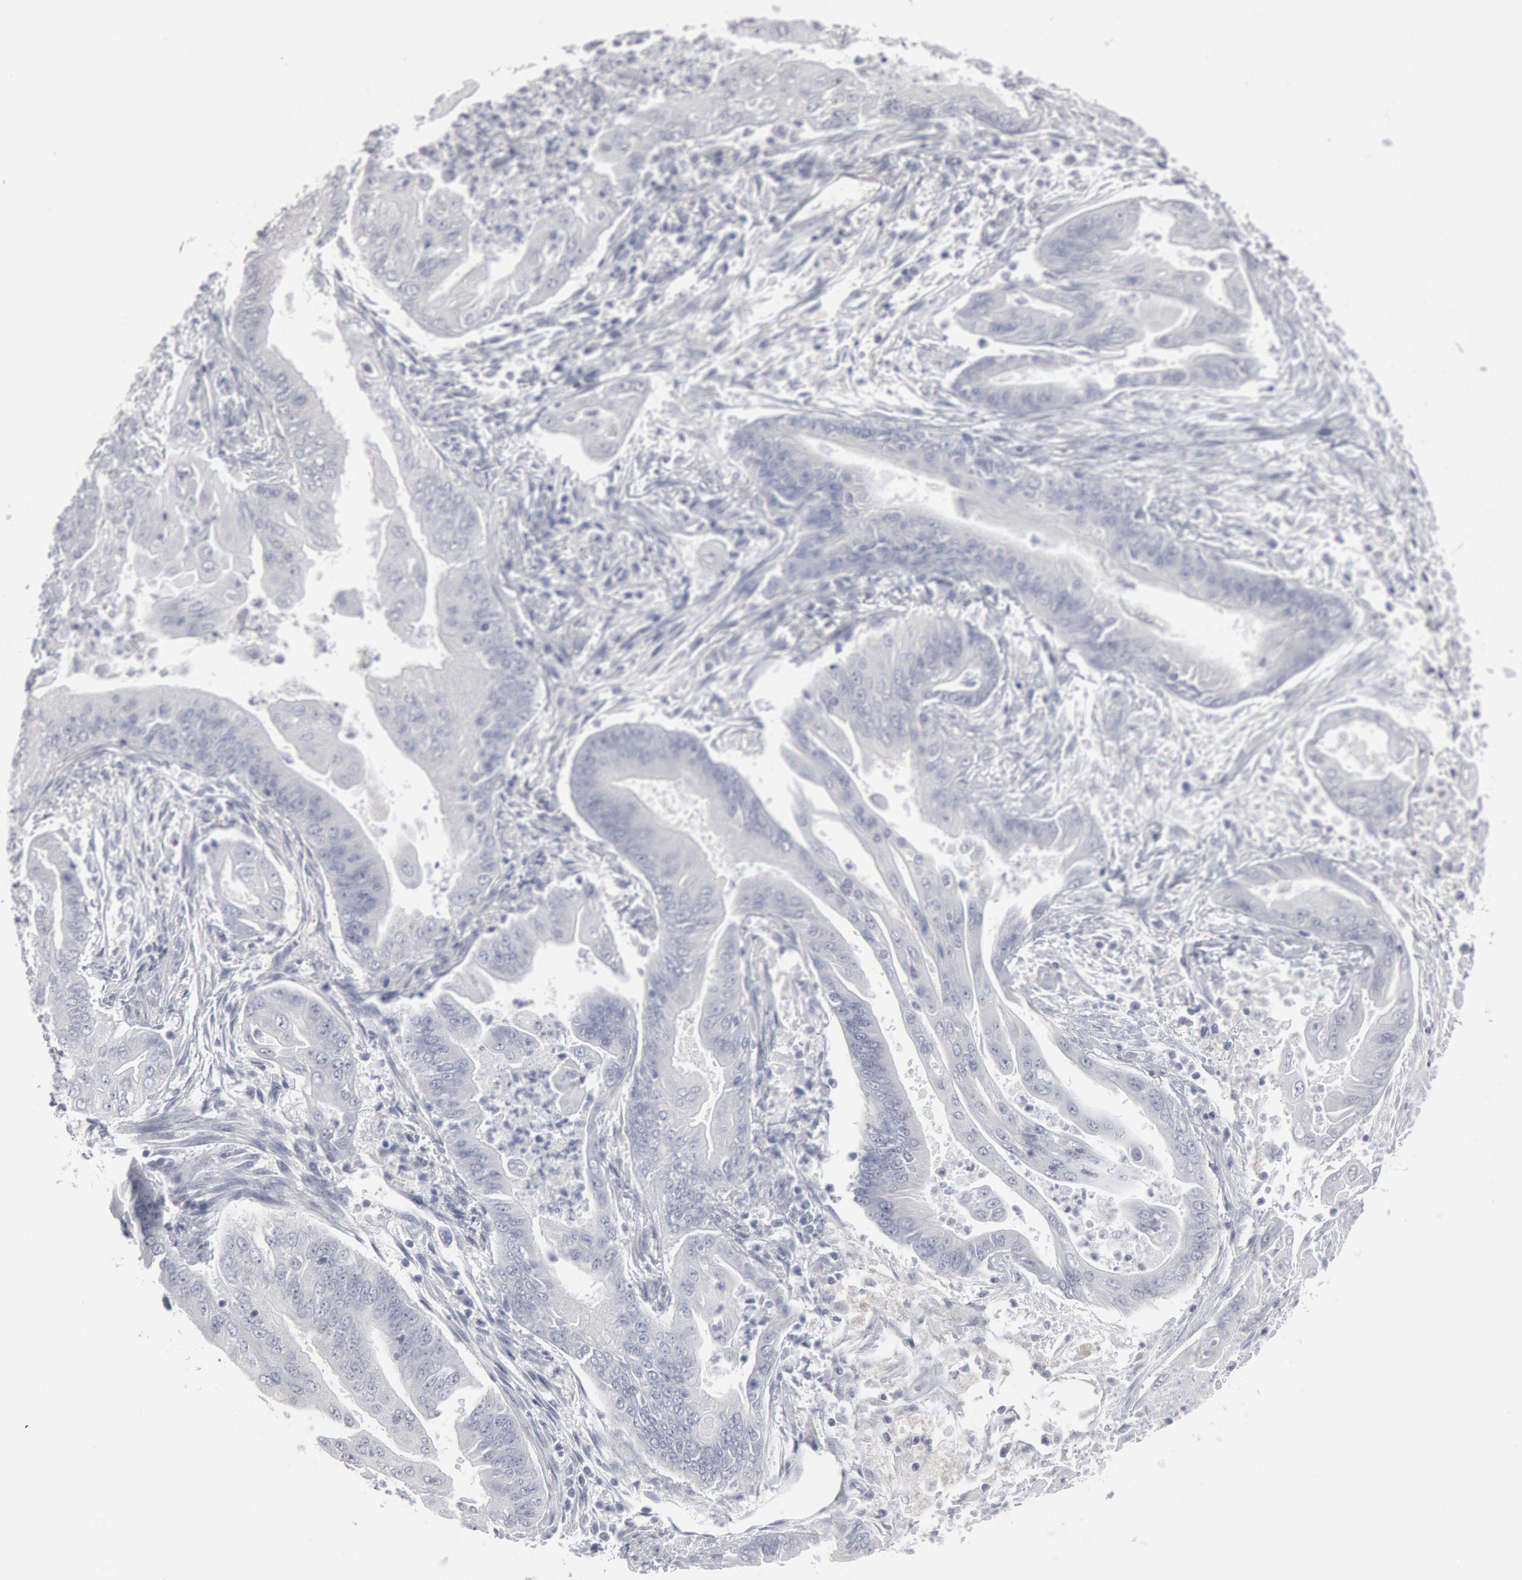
{"staining": {"intensity": "negative", "quantity": "none", "location": "none"}, "tissue": "endometrial cancer", "cell_type": "Tumor cells", "image_type": "cancer", "snomed": [{"axis": "morphology", "description": "Adenocarcinoma, NOS"}, {"axis": "topography", "description": "Endometrium"}], "caption": "This is an IHC histopathology image of human endometrial adenocarcinoma. There is no expression in tumor cells.", "gene": "DMC1", "patient": {"sex": "female", "age": 63}}